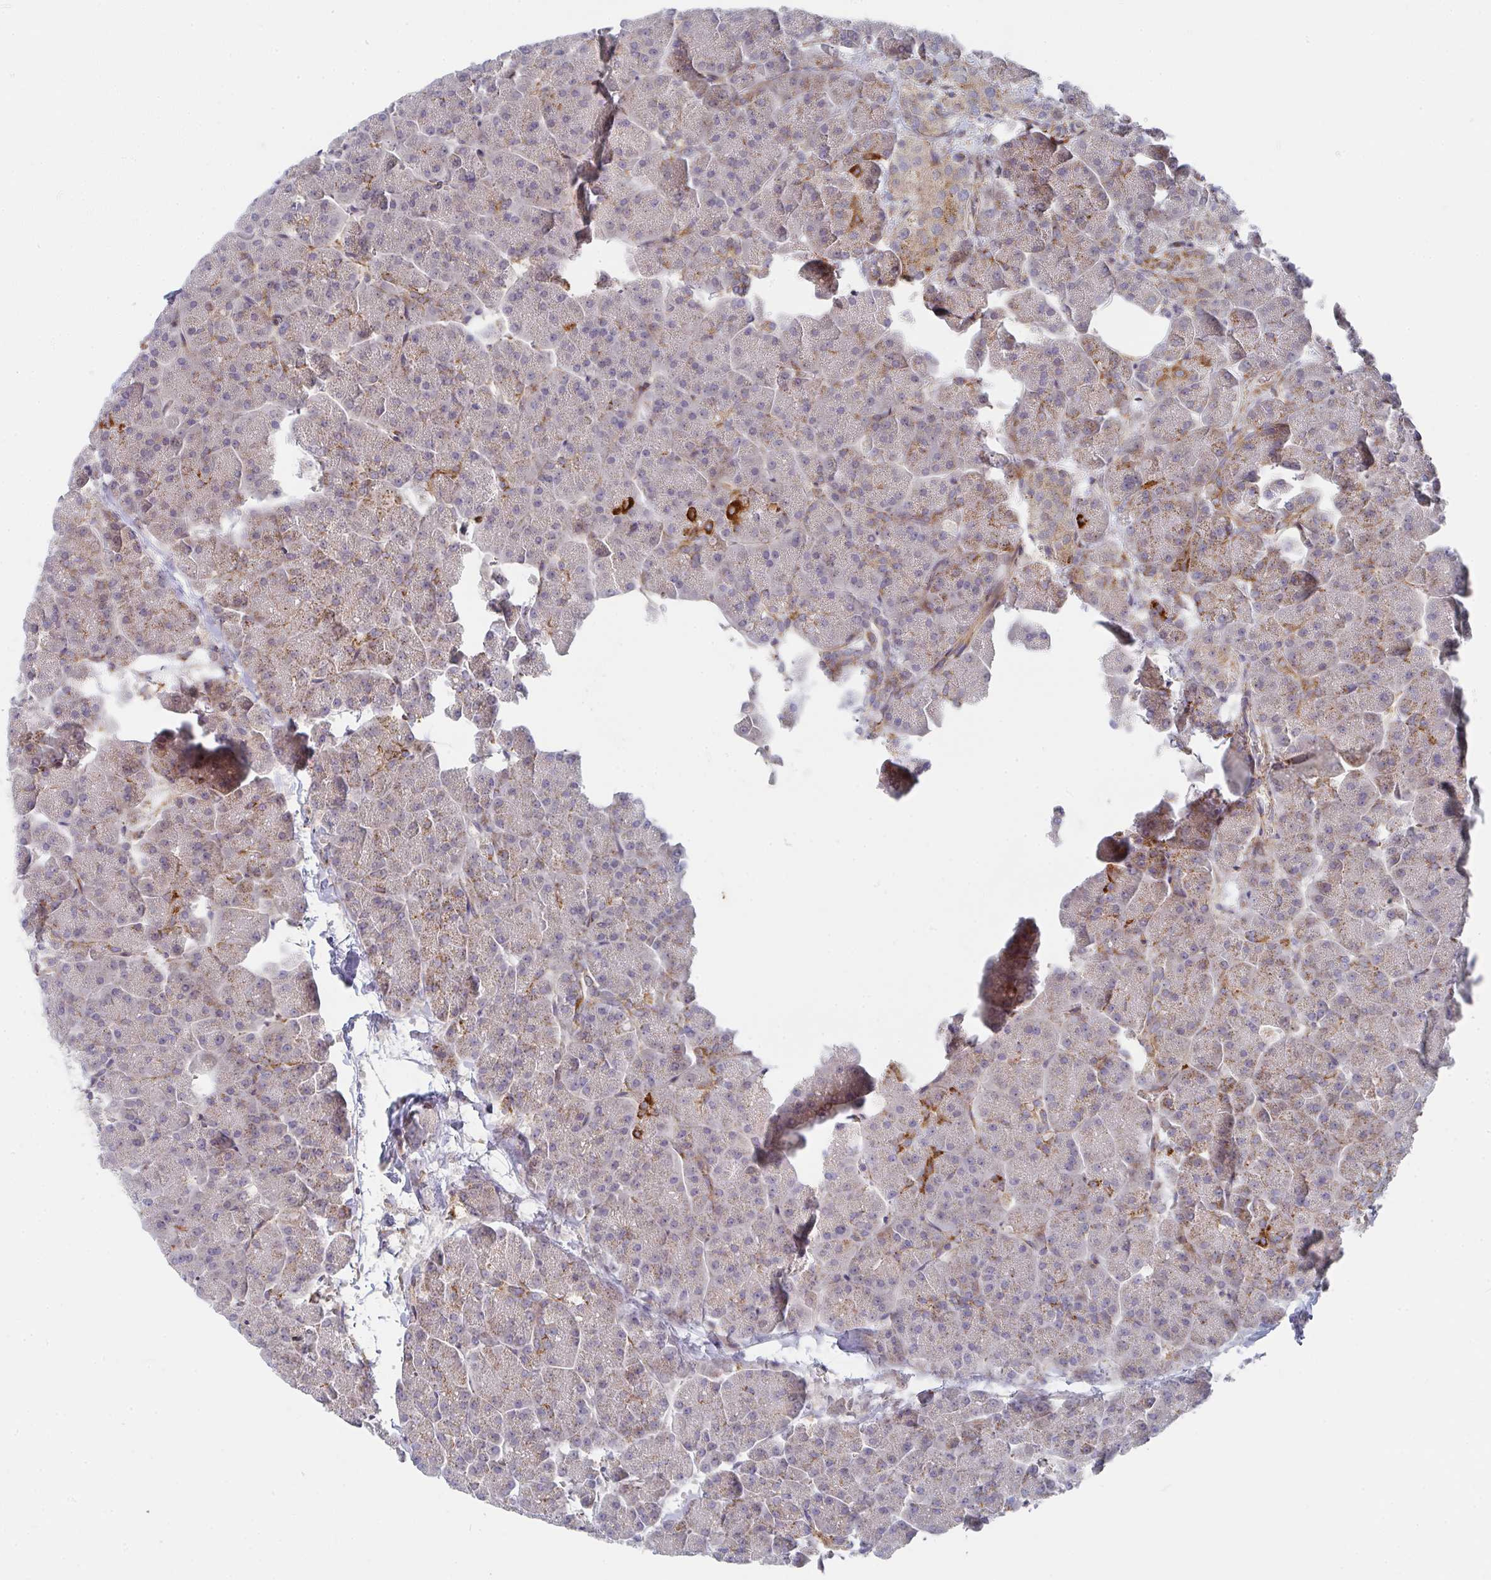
{"staining": {"intensity": "moderate", "quantity": "<25%", "location": "cytoplasmic/membranous"}, "tissue": "pancreas", "cell_type": "Exocrine glandular cells", "image_type": "normal", "snomed": [{"axis": "morphology", "description": "Normal tissue, NOS"}, {"axis": "topography", "description": "Pancreas"}, {"axis": "topography", "description": "Peripheral nerve tissue"}], "caption": "An image showing moderate cytoplasmic/membranous positivity in about <25% of exocrine glandular cells in unremarkable pancreas, as visualized by brown immunohistochemical staining.", "gene": "RHEBL1", "patient": {"sex": "male", "age": 54}}